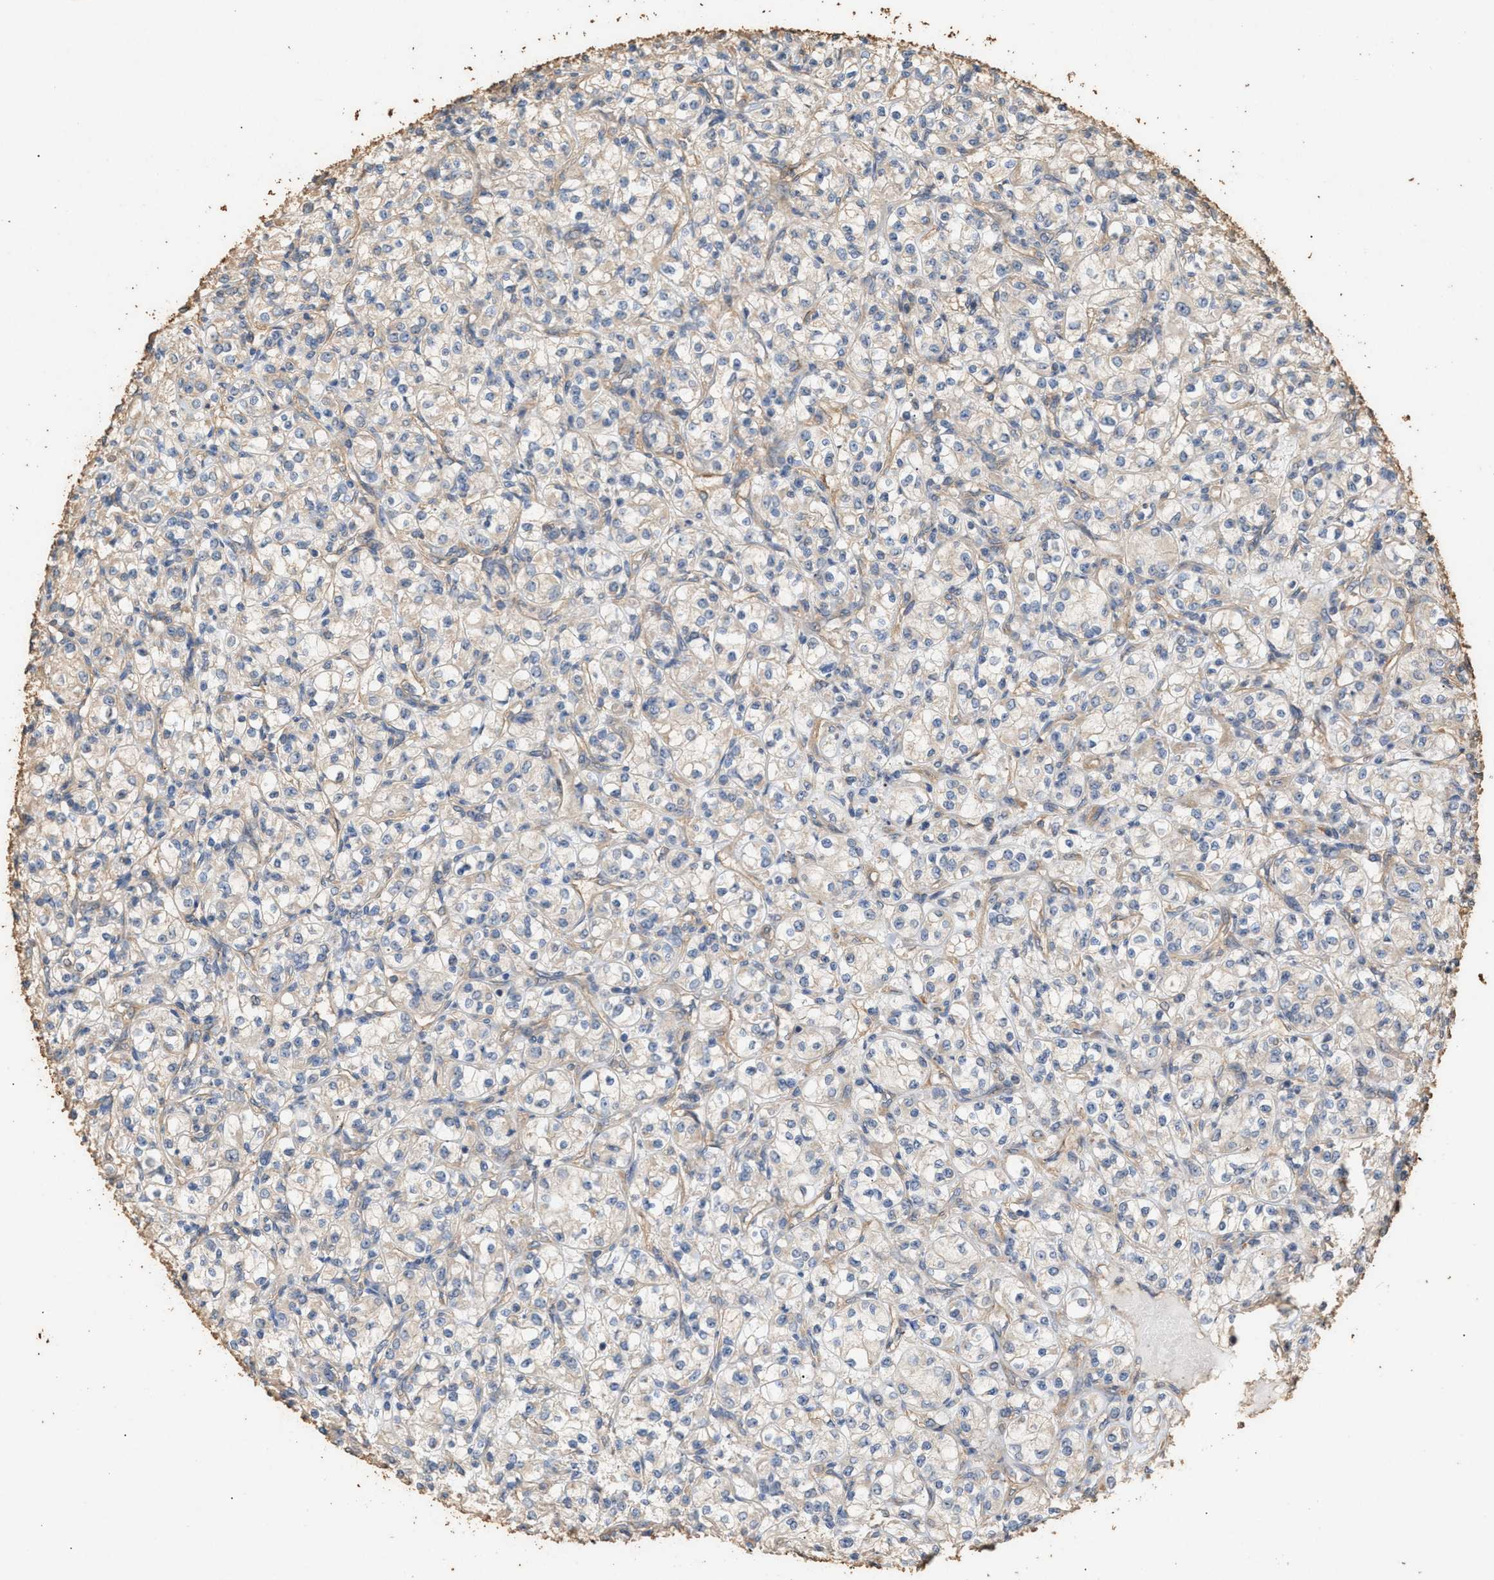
{"staining": {"intensity": "negative", "quantity": "none", "location": "none"}, "tissue": "renal cancer", "cell_type": "Tumor cells", "image_type": "cancer", "snomed": [{"axis": "morphology", "description": "Adenocarcinoma, NOS"}, {"axis": "topography", "description": "Kidney"}], "caption": "Tumor cells are negative for brown protein staining in renal cancer (adenocarcinoma). Brightfield microscopy of IHC stained with DAB (brown) and hematoxylin (blue), captured at high magnification.", "gene": "DCAF7", "patient": {"sex": "male", "age": 77}}